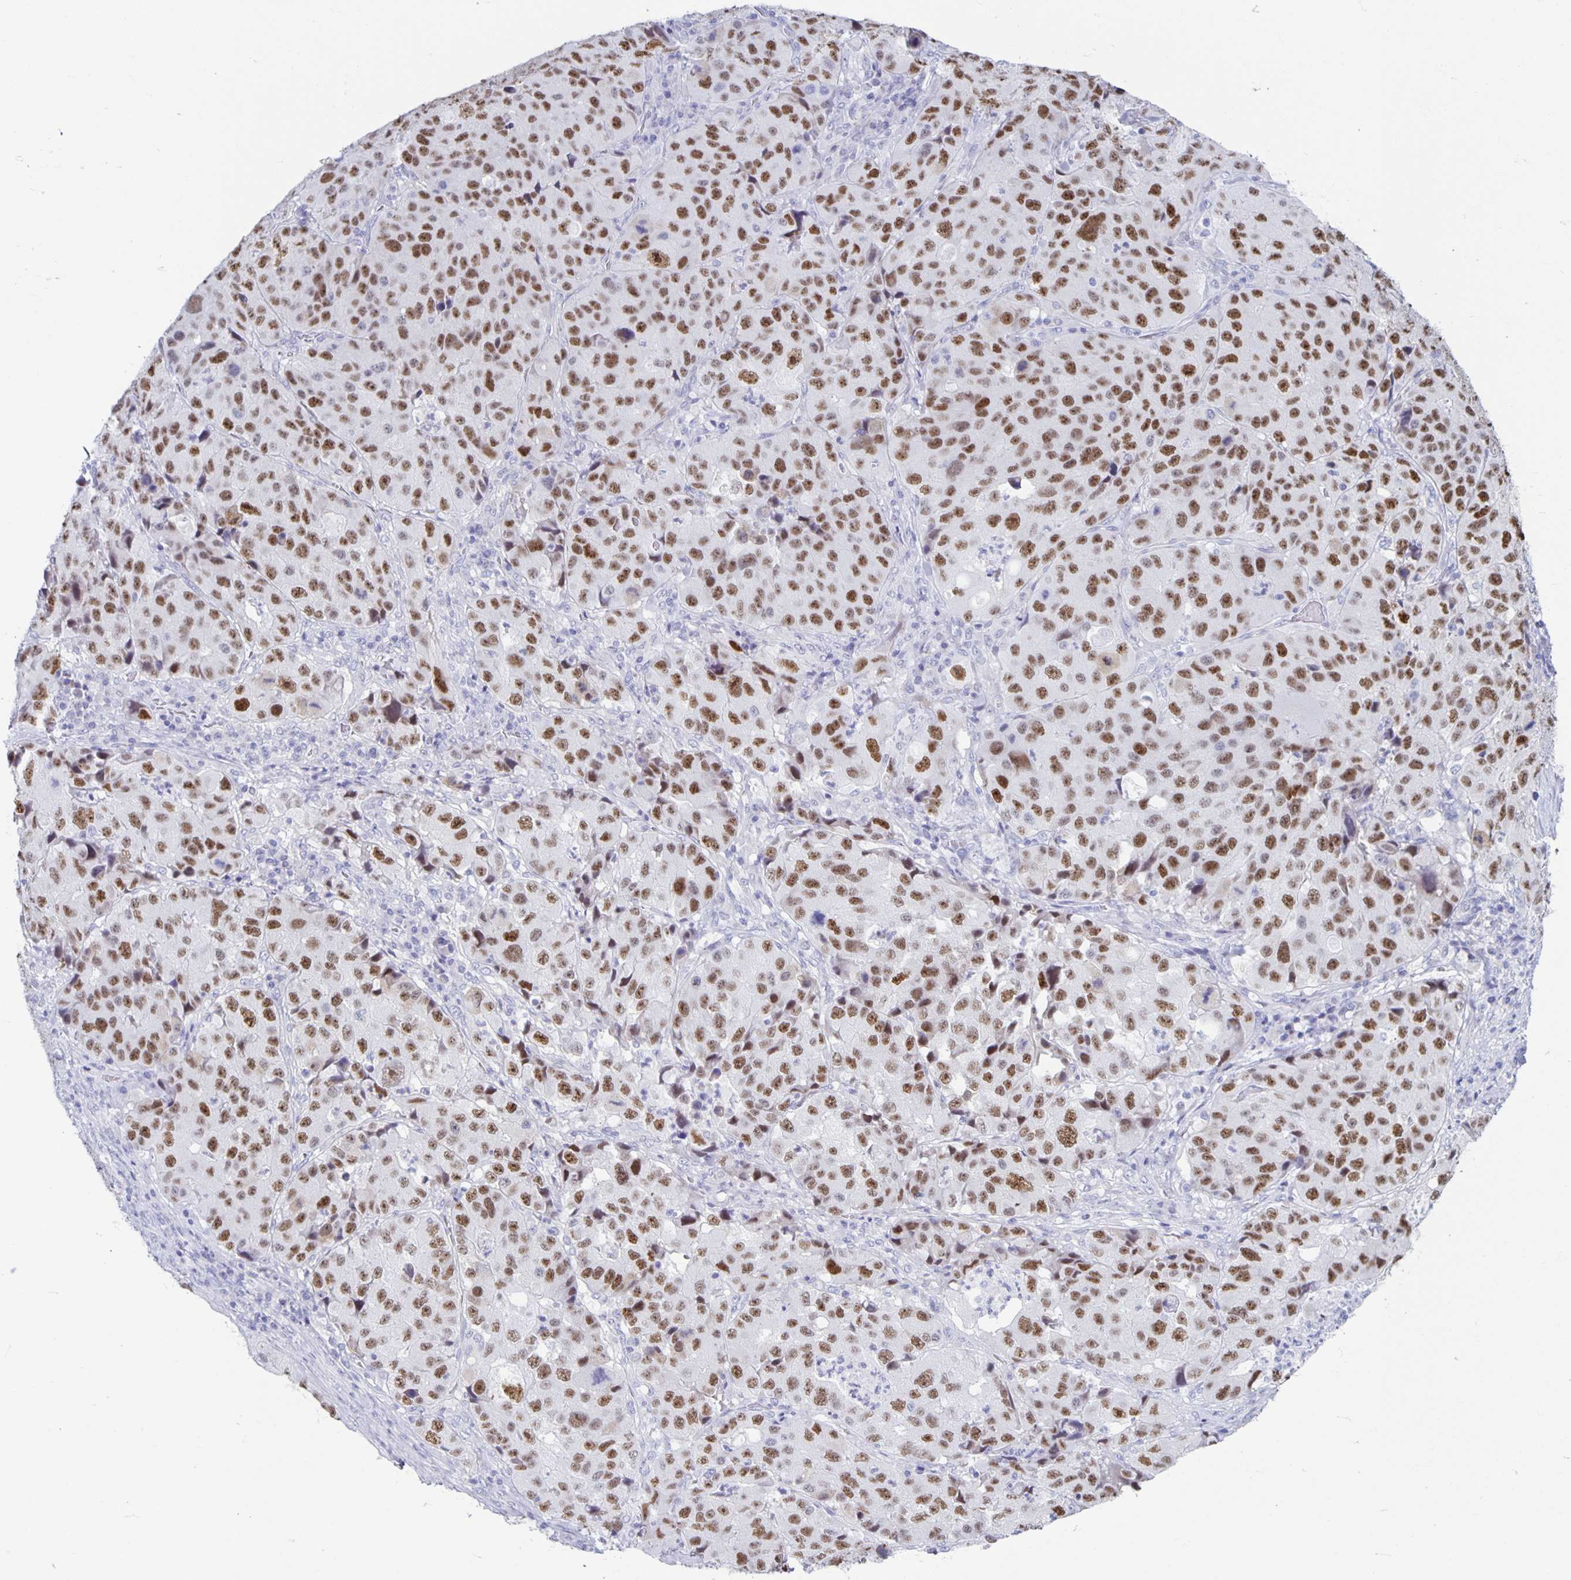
{"staining": {"intensity": "moderate", "quantity": "25%-75%", "location": "nuclear"}, "tissue": "stomach cancer", "cell_type": "Tumor cells", "image_type": "cancer", "snomed": [{"axis": "morphology", "description": "Adenocarcinoma, NOS"}, {"axis": "topography", "description": "Stomach"}], "caption": "A brown stain highlights moderate nuclear expression of a protein in human adenocarcinoma (stomach) tumor cells. The protein of interest is shown in brown color, while the nuclei are stained blue.", "gene": "CT45A5", "patient": {"sex": "male", "age": 71}}